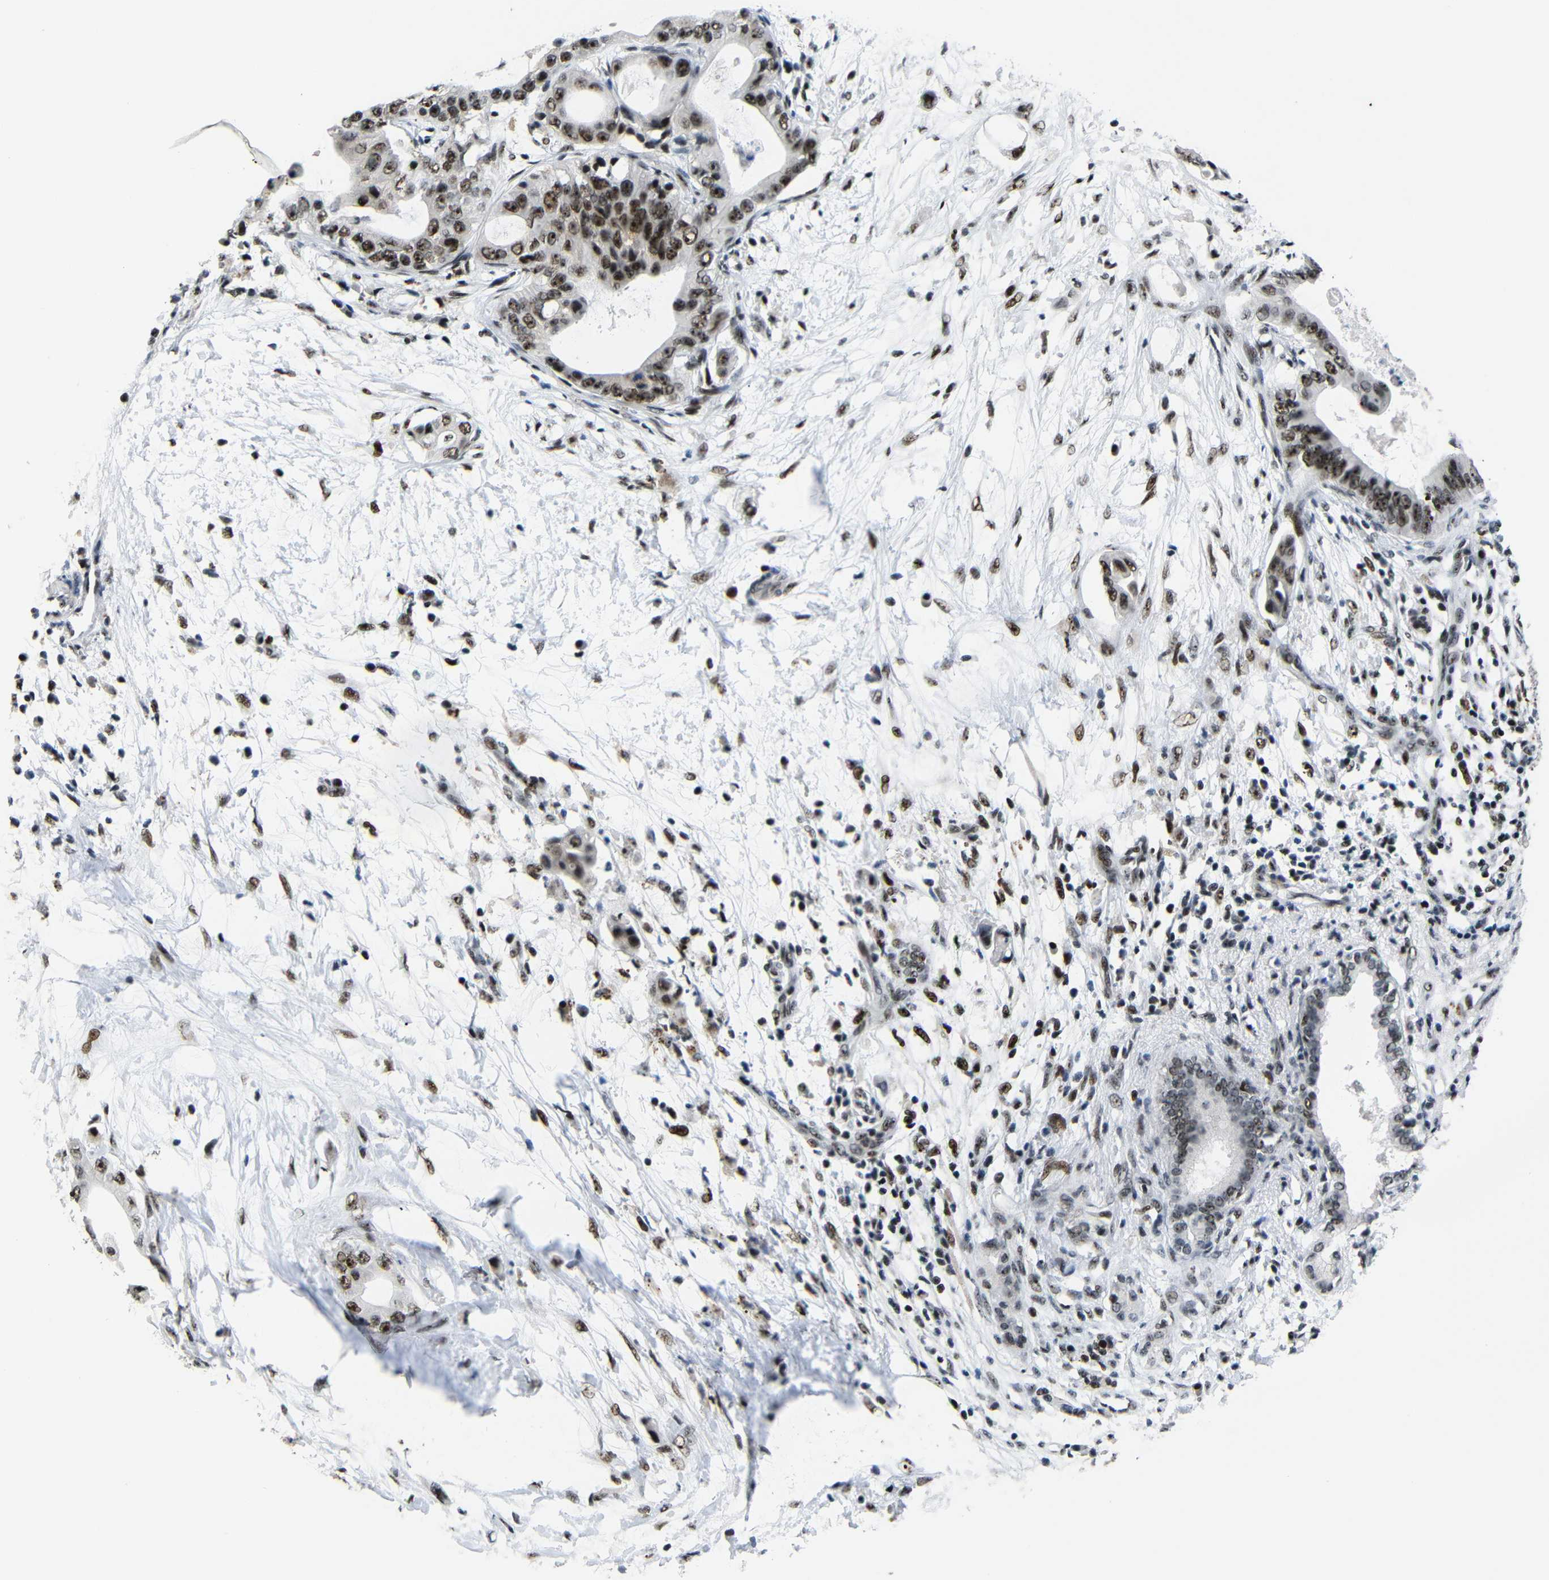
{"staining": {"intensity": "strong", "quantity": ">75%", "location": "nuclear"}, "tissue": "pancreatic cancer", "cell_type": "Tumor cells", "image_type": "cancer", "snomed": [{"axis": "morphology", "description": "Adenocarcinoma, NOS"}, {"axis": "topography", "description": "Pancreas"}], "caption": "A brown stain labels strong nuclear expression of a protein in human pancreatic cancer tumor cells.", "gene": "SETDB2", "patient": {"sex": "male", "age": 77}}